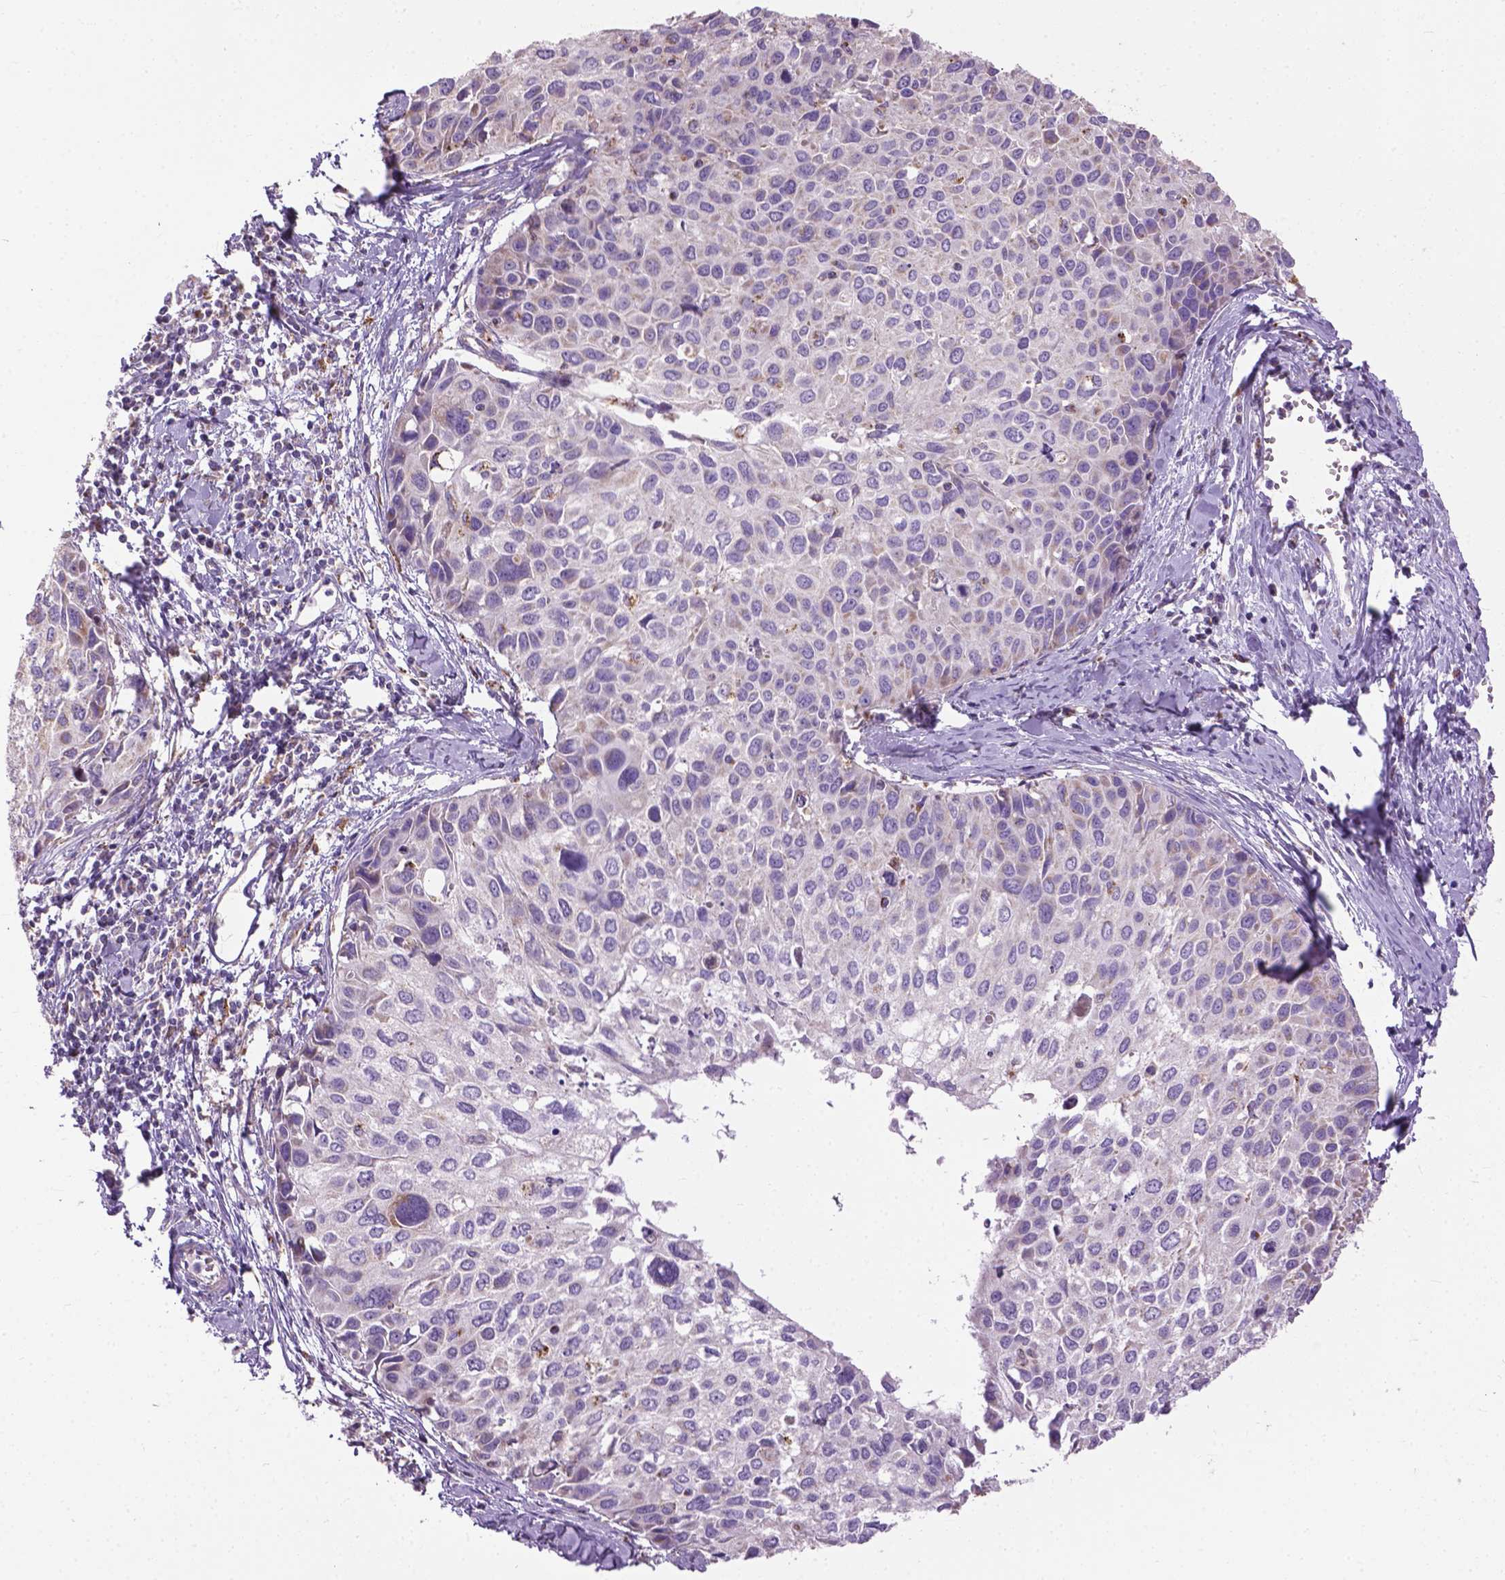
{"staining": {"intensity": "negative", "quantity": "none", "location": "none"}, "tissue": "cervical cancer", "cell_type": "Tumor cells", "image_type": "cancer", "snomed": [{"axis": "morphology", "description": "Squamous cell carcinoma, NOS"}, {"axis": "topography", "description": "Cervix"}], "caption": "Immunohistochemistry of human cervical squamous cell carcinoma exhibits no staining in tumor cells.", "gene": "VDAC1", "patient": {"sex": "female", "age": 50}}